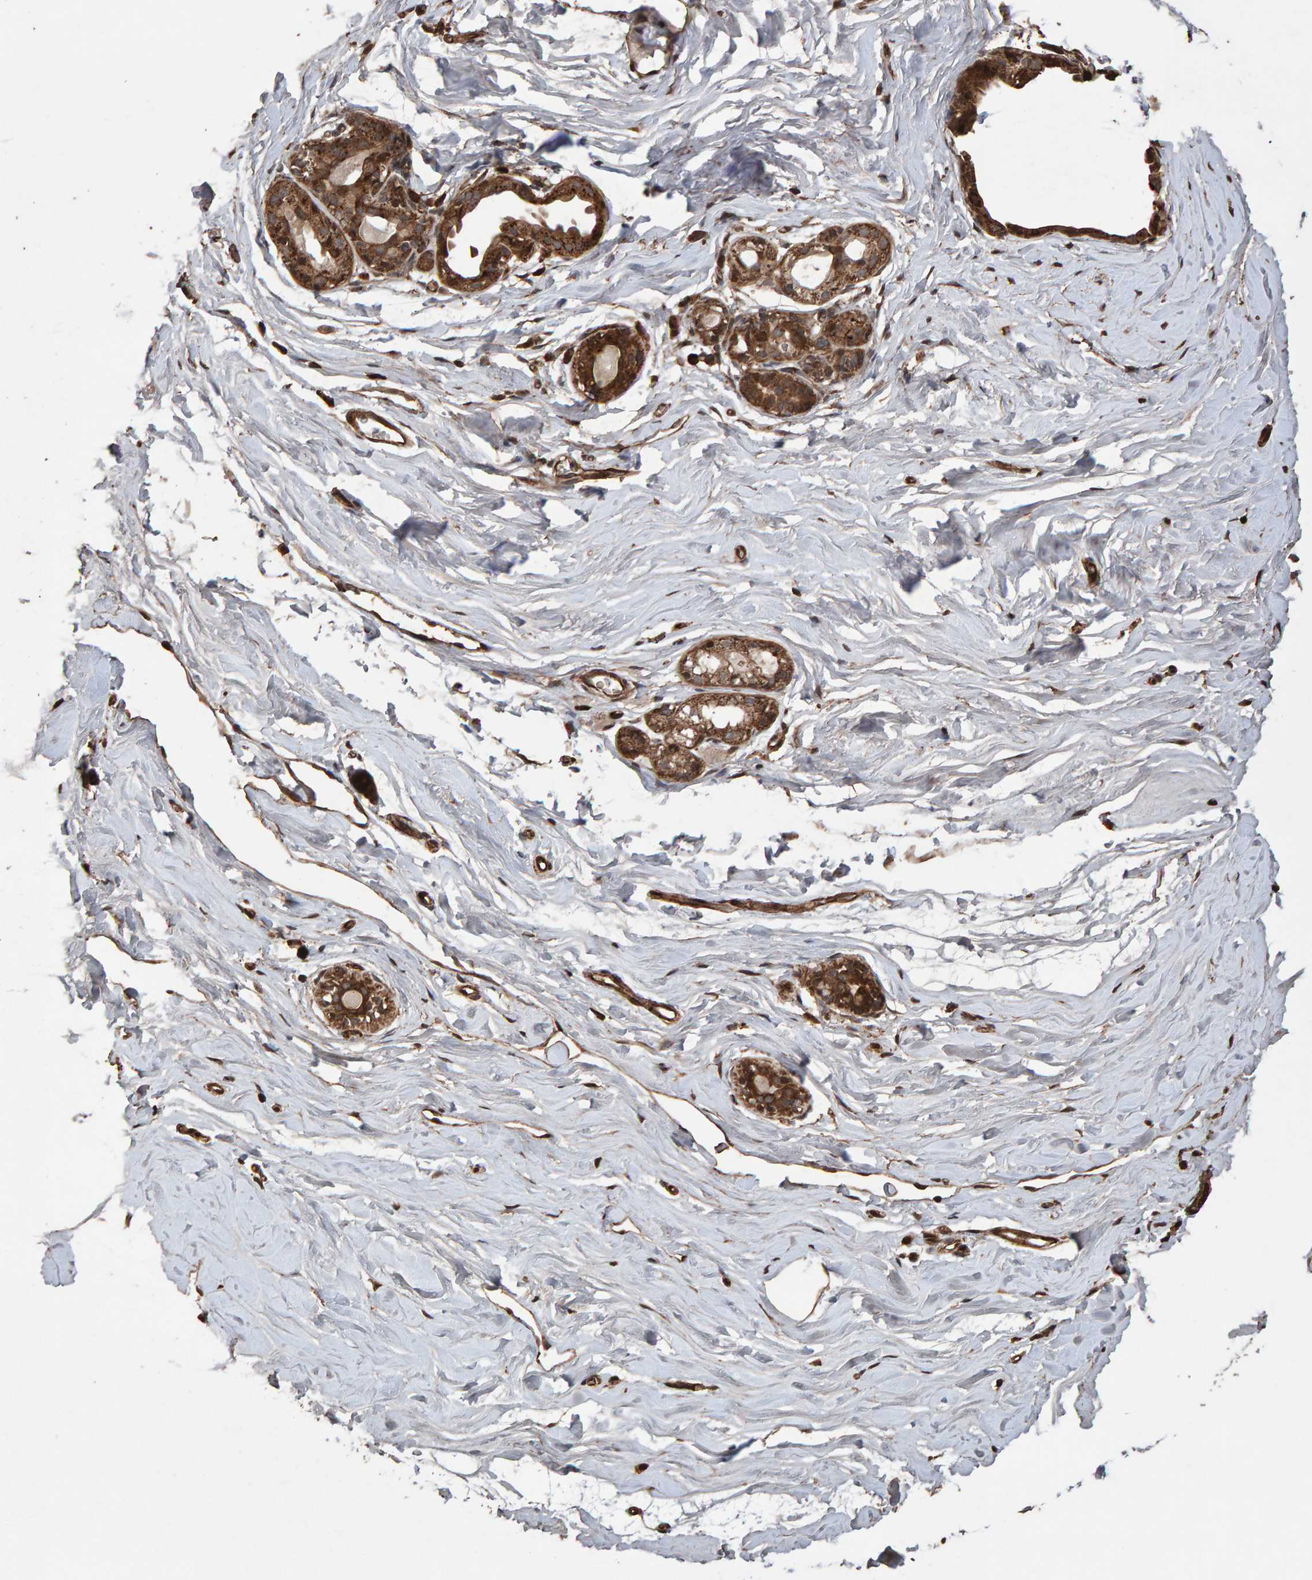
{"staining": {"intensity": "moderate", "quantity": ">75%", "location": "cytoplasmic/membranous"}, "tissue": "breast", "cell_type": "Adipocytes", "image_type": "normal", "snomed": [{"axis": "morphology", "description": "Normal tissue, NOS"}, {"axis": "topography", "description": "Breast"}], "caption": "Adipocytes display medium levels of moderate cytoplasmic/membranous positivity in about >75% of cells in normal breast.", "gene": "OSBP2", "patient": {"sex": "female", "age": 62}}